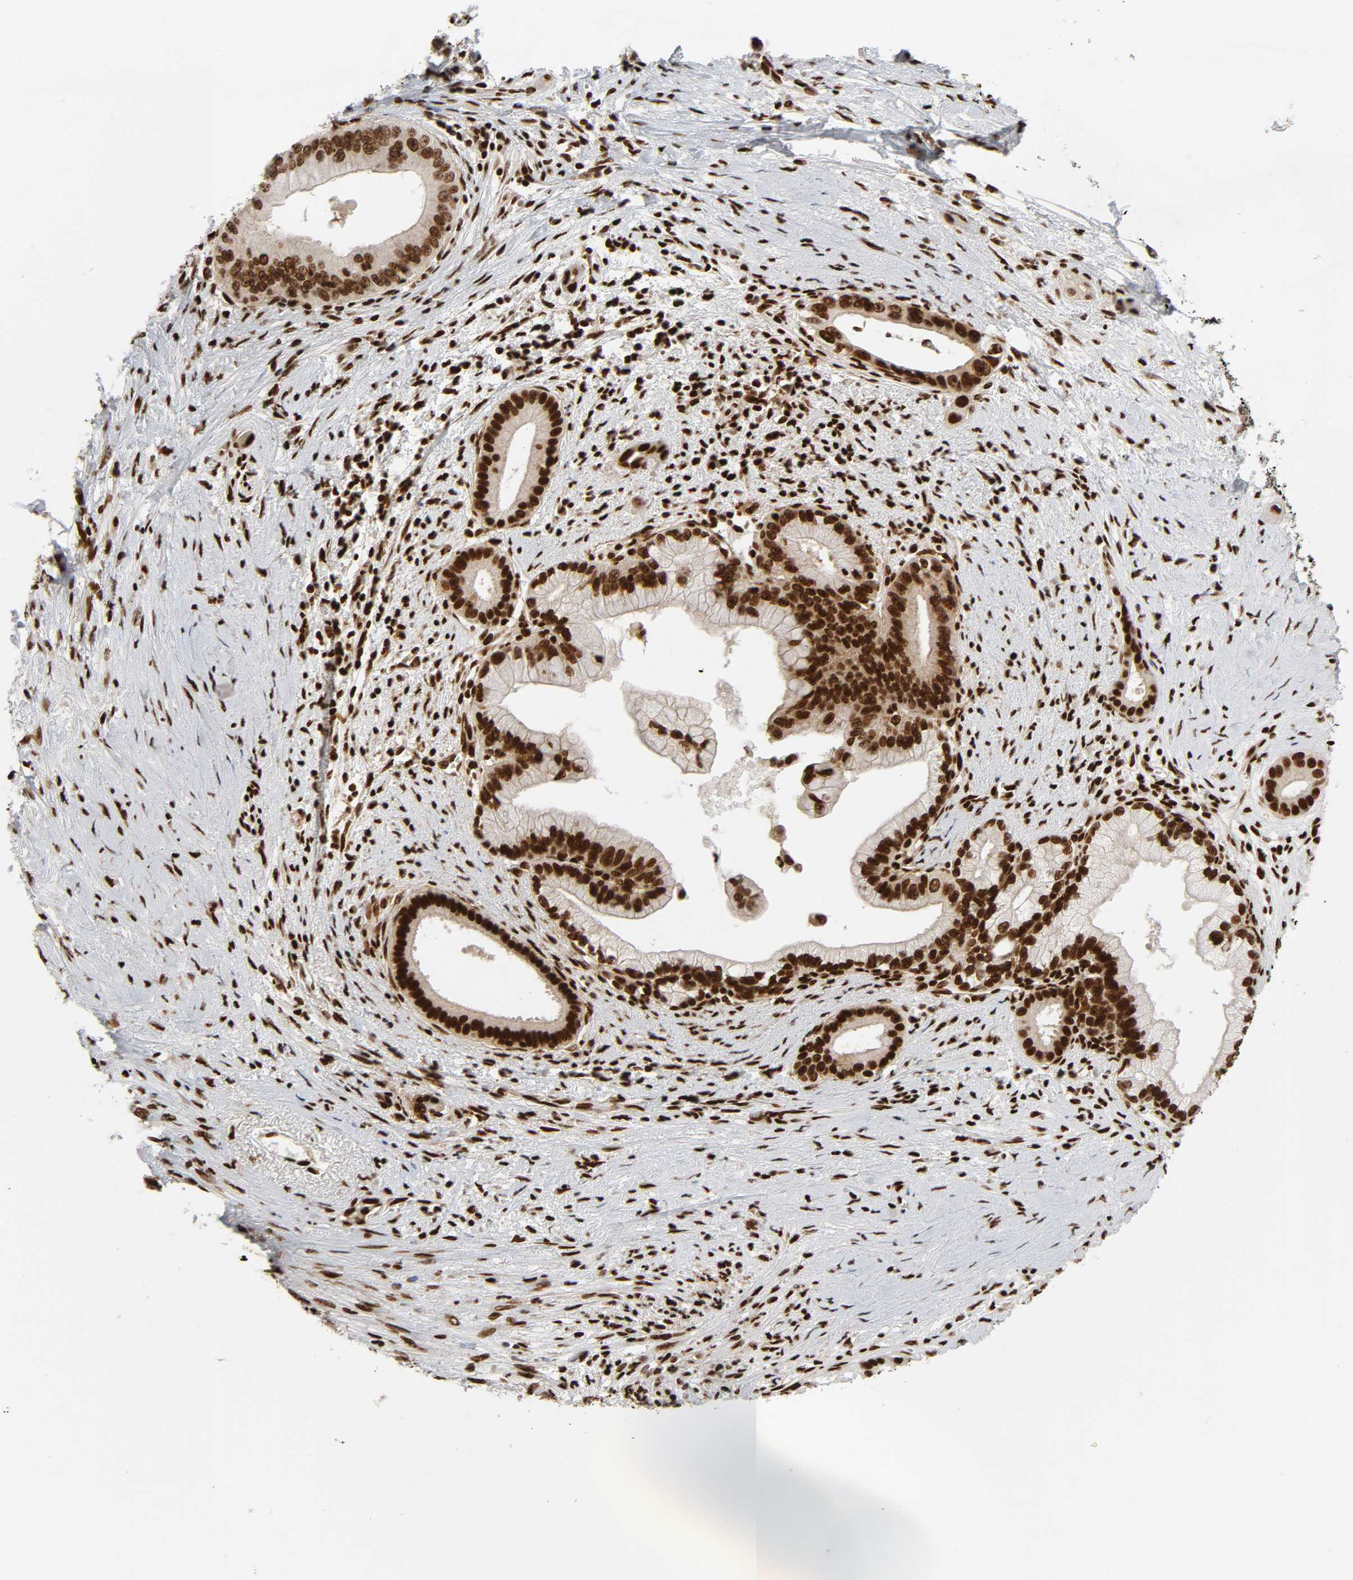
{"staining": {"intensity": "strong", "quantity": ">75%", "location": "nuclear"}, "tissue": "pancreatic cancer", "cell_type": "Tumor cells", "image_type": "cancer", "snomed": [{"axis": "morphology", "description": "Adenocarcinoma, NOS"}, {"axis": "topography", "description": "Pancreas"}], "caption": "Pancreatic adenocarcinoma stained with IHC exhibits strong nuclear staining in about >75% of tumor cells. (Brightfield microscopy of DAB IHC at high magnification).", "gene": "NFYB", "patient": {"sex": "male", "age": 59}}